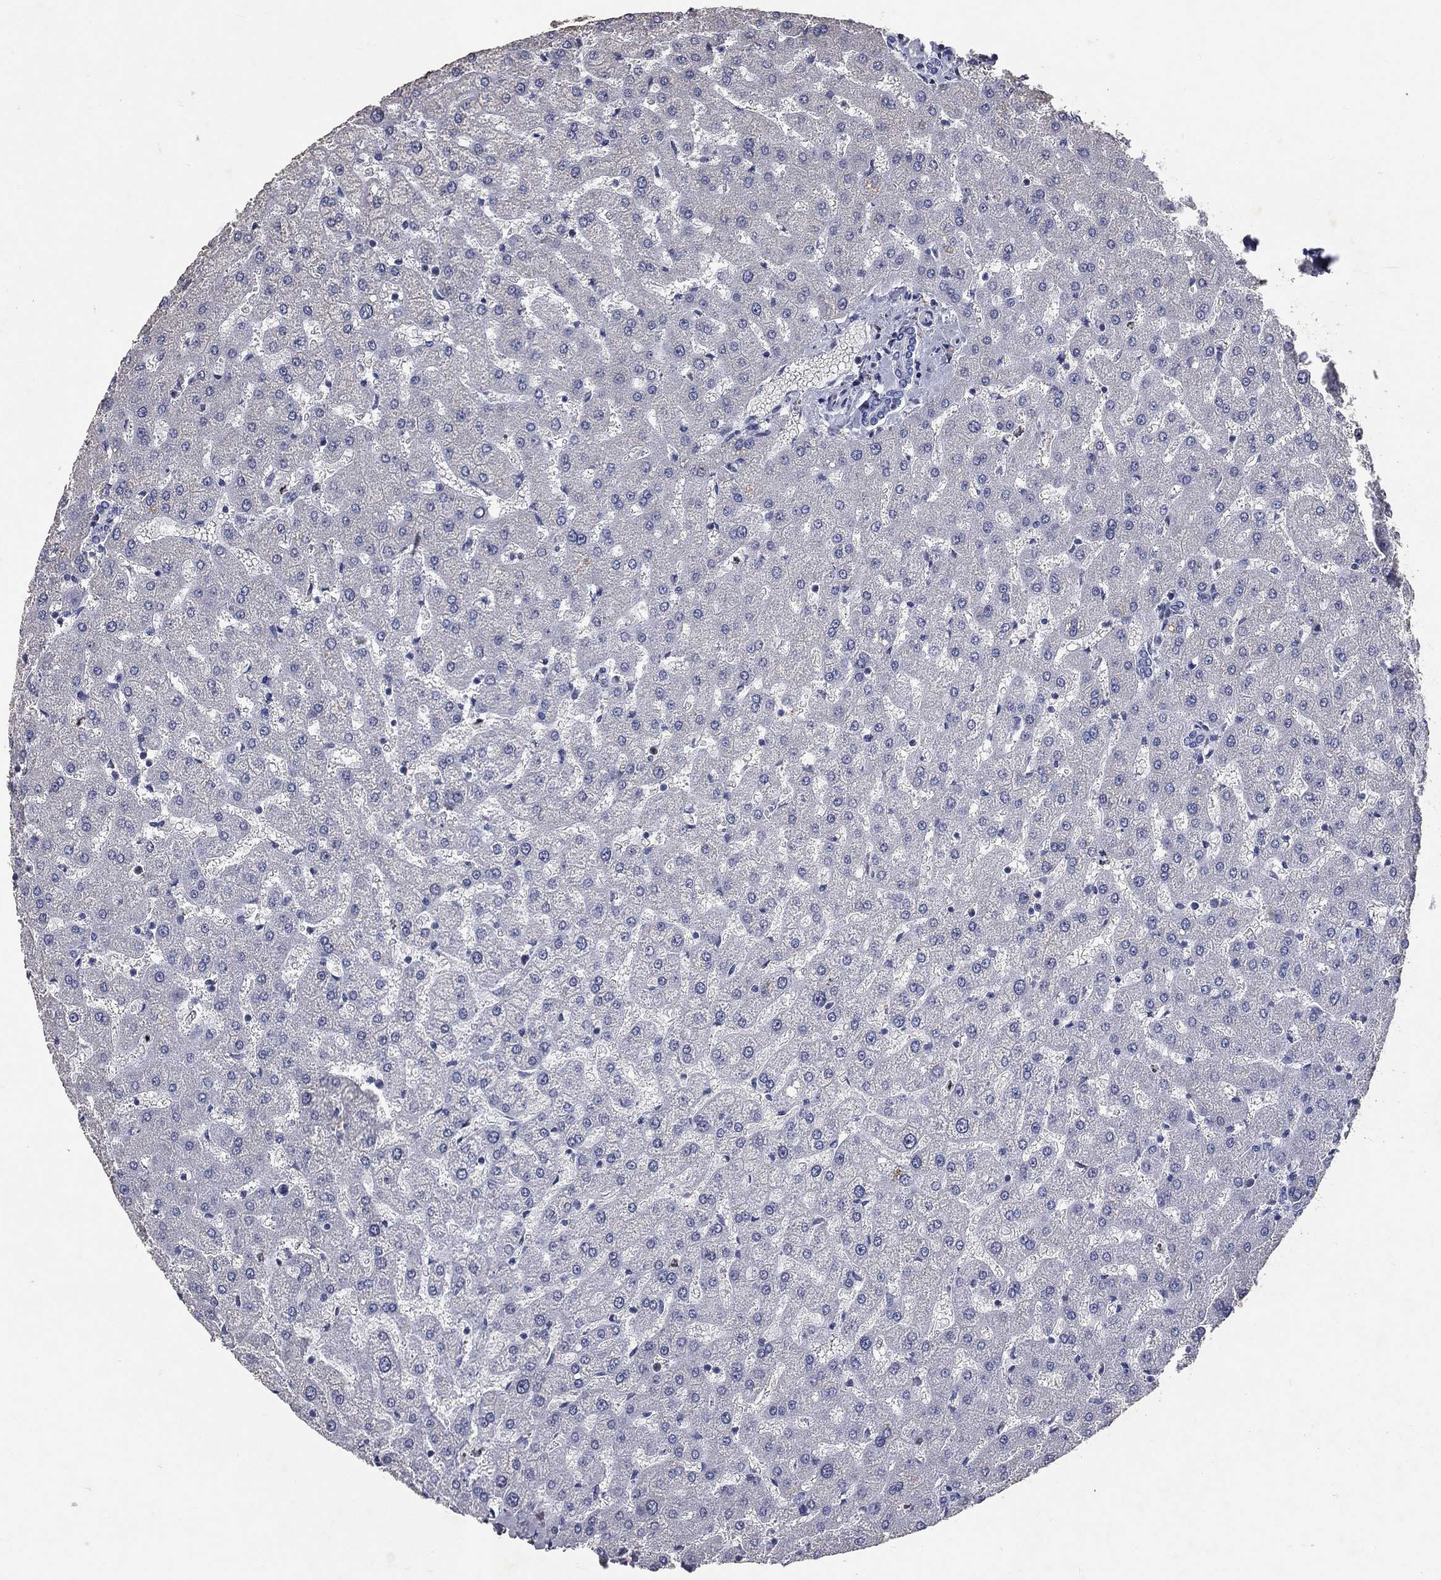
{"staining": {"intensity": "negative", "quantity": "none", "location": "none"}, "tissue": "liver", "cell_type": "Cholangiocytes", "image_type": "normal", "snomed": [{"axis": "morphology", "description": "Normal tissue, NOS"}, {"axis": "topography", "description": "Liver"}], "caption": "Protein analysis of normal liver reveals no significant staining in cholangiocytes.", "gene": "SLC34A2", "patient": {"sex": "female", "age": 50}}